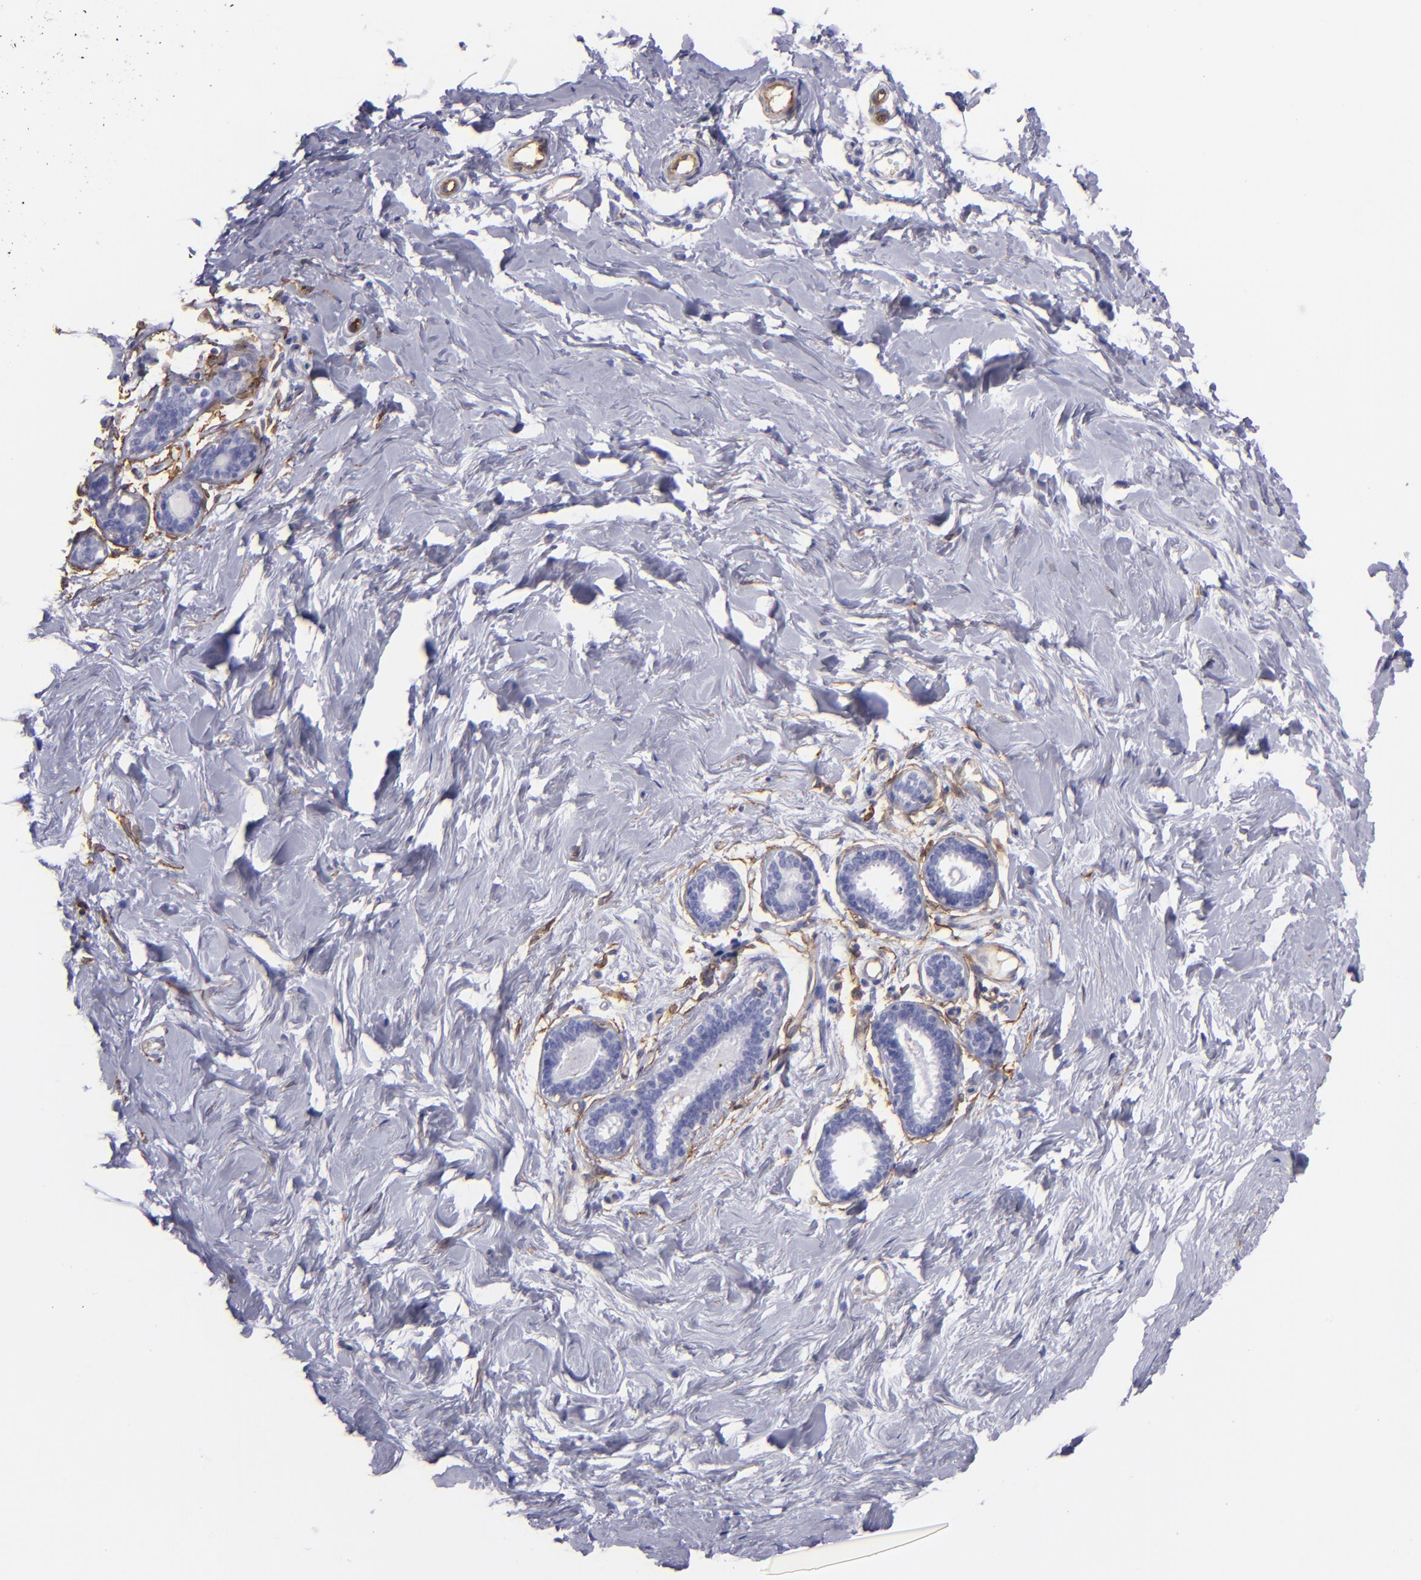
{"staining": {"intensity": "negative", "quantity": "none", "location": "none"}, "tissue": "breast", "cell_type": "Adipocytes", "image_type": "normal", "snomed": [{"axis": "morphology", "description": "Normal tissue, NOS"}, {"axis": "topography", "description": "Breast"}], "caption": "Human breast stained for a protein using IHC demonstrates no staining in adipocytes.", "gene": "ENTPD1", "patient": {"sex": "female", "age": 23}}